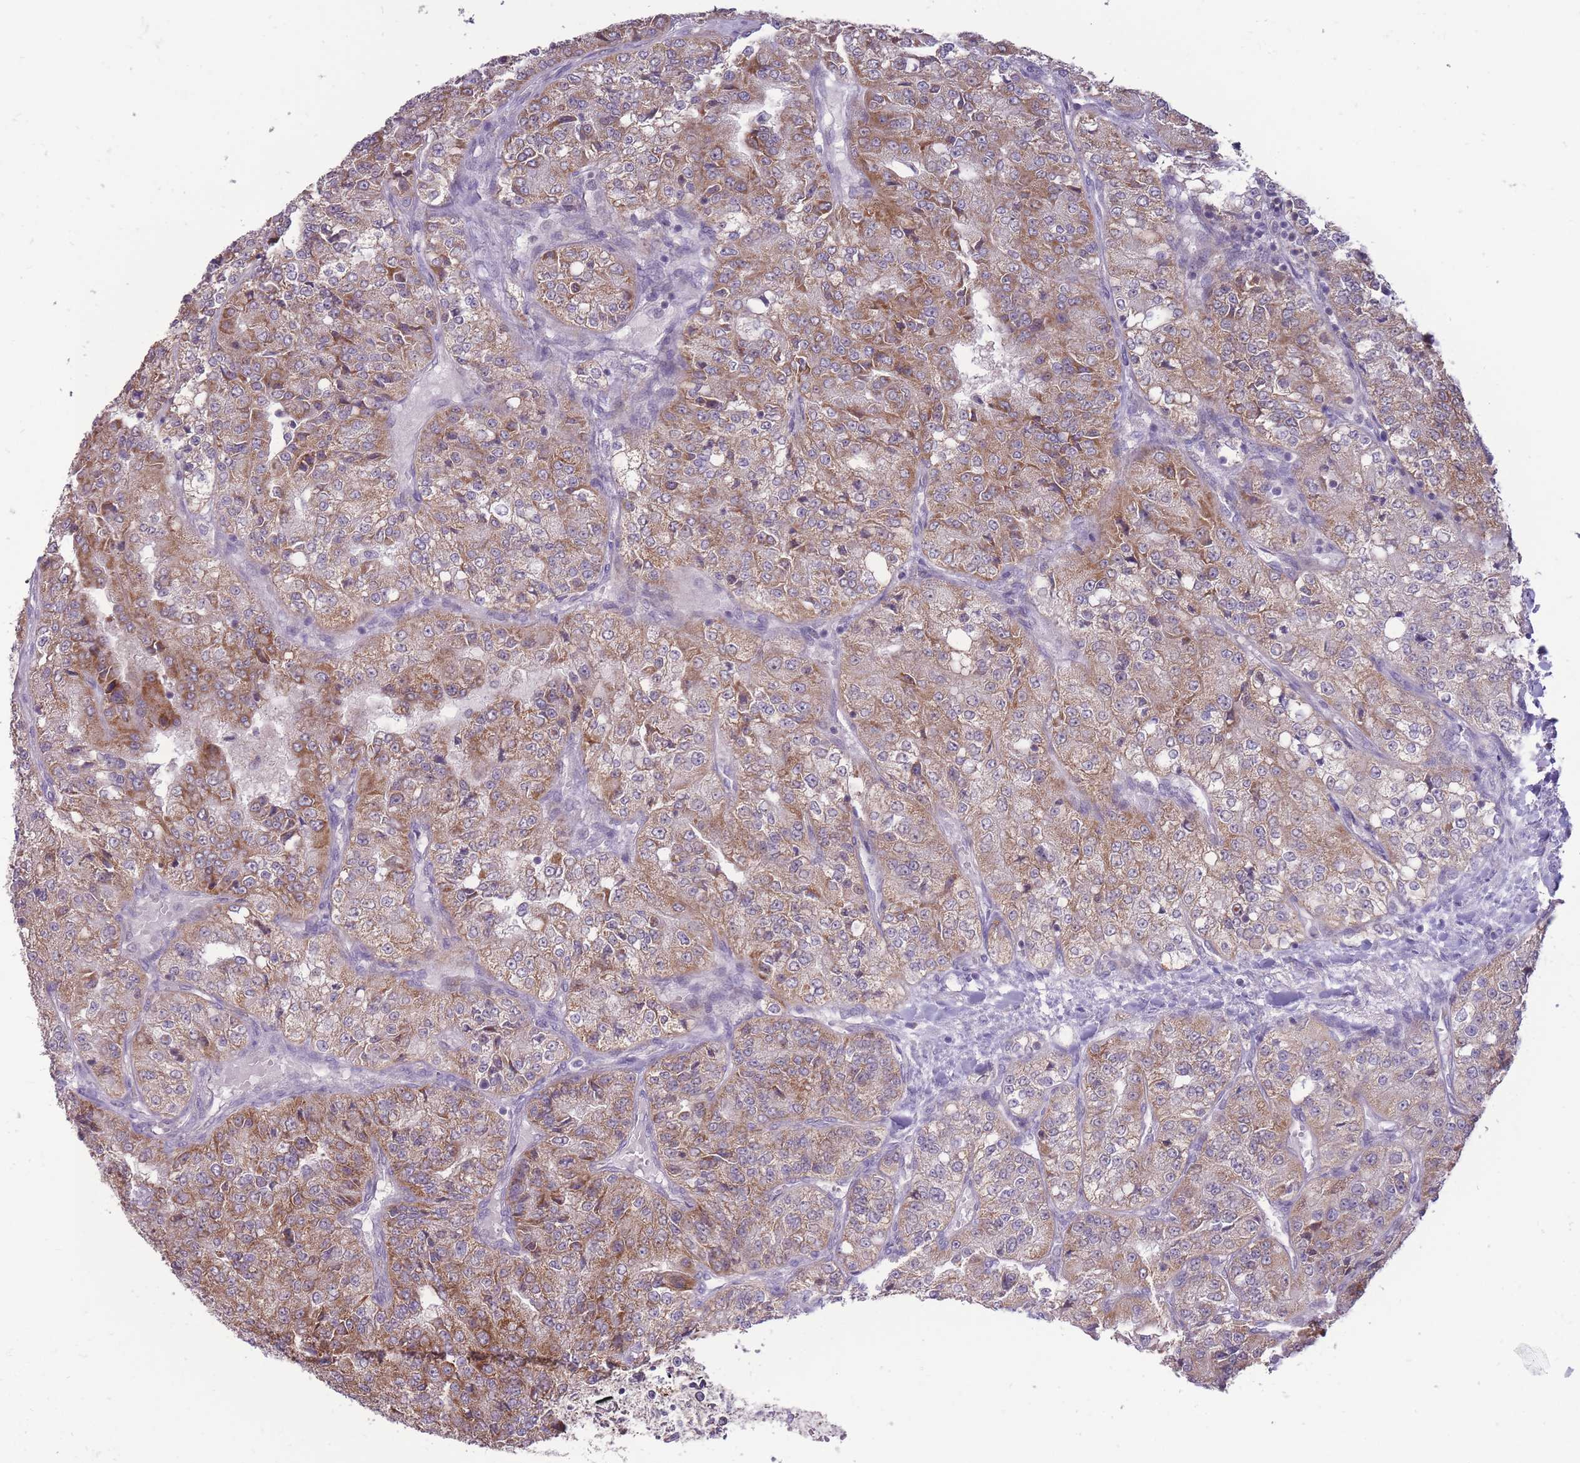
{"staining": {"intensity": "moderate", "quantity": ">75%", "location": "cytoplasmic/membranous"}, "tissue": "renal cancer", "cell_type": "Tumor cells", "image_type": "cancer", "snomed": [{"axis": "morphology", "description": "Adenocarcinoma, NOS"}, {"axis": "topography", "description": "Kidney"}], "caption": "Immunohistochemistry micrograph of human renal cancer (adenocarcinoma) stained for a protein (brown), which exhibits medium levels of moderate cytoplasmic/membranous positivity in approximately >75% of tumor cells.", "gene": "MCIDAS", "patient": {"sex": "female", "age": 63}}